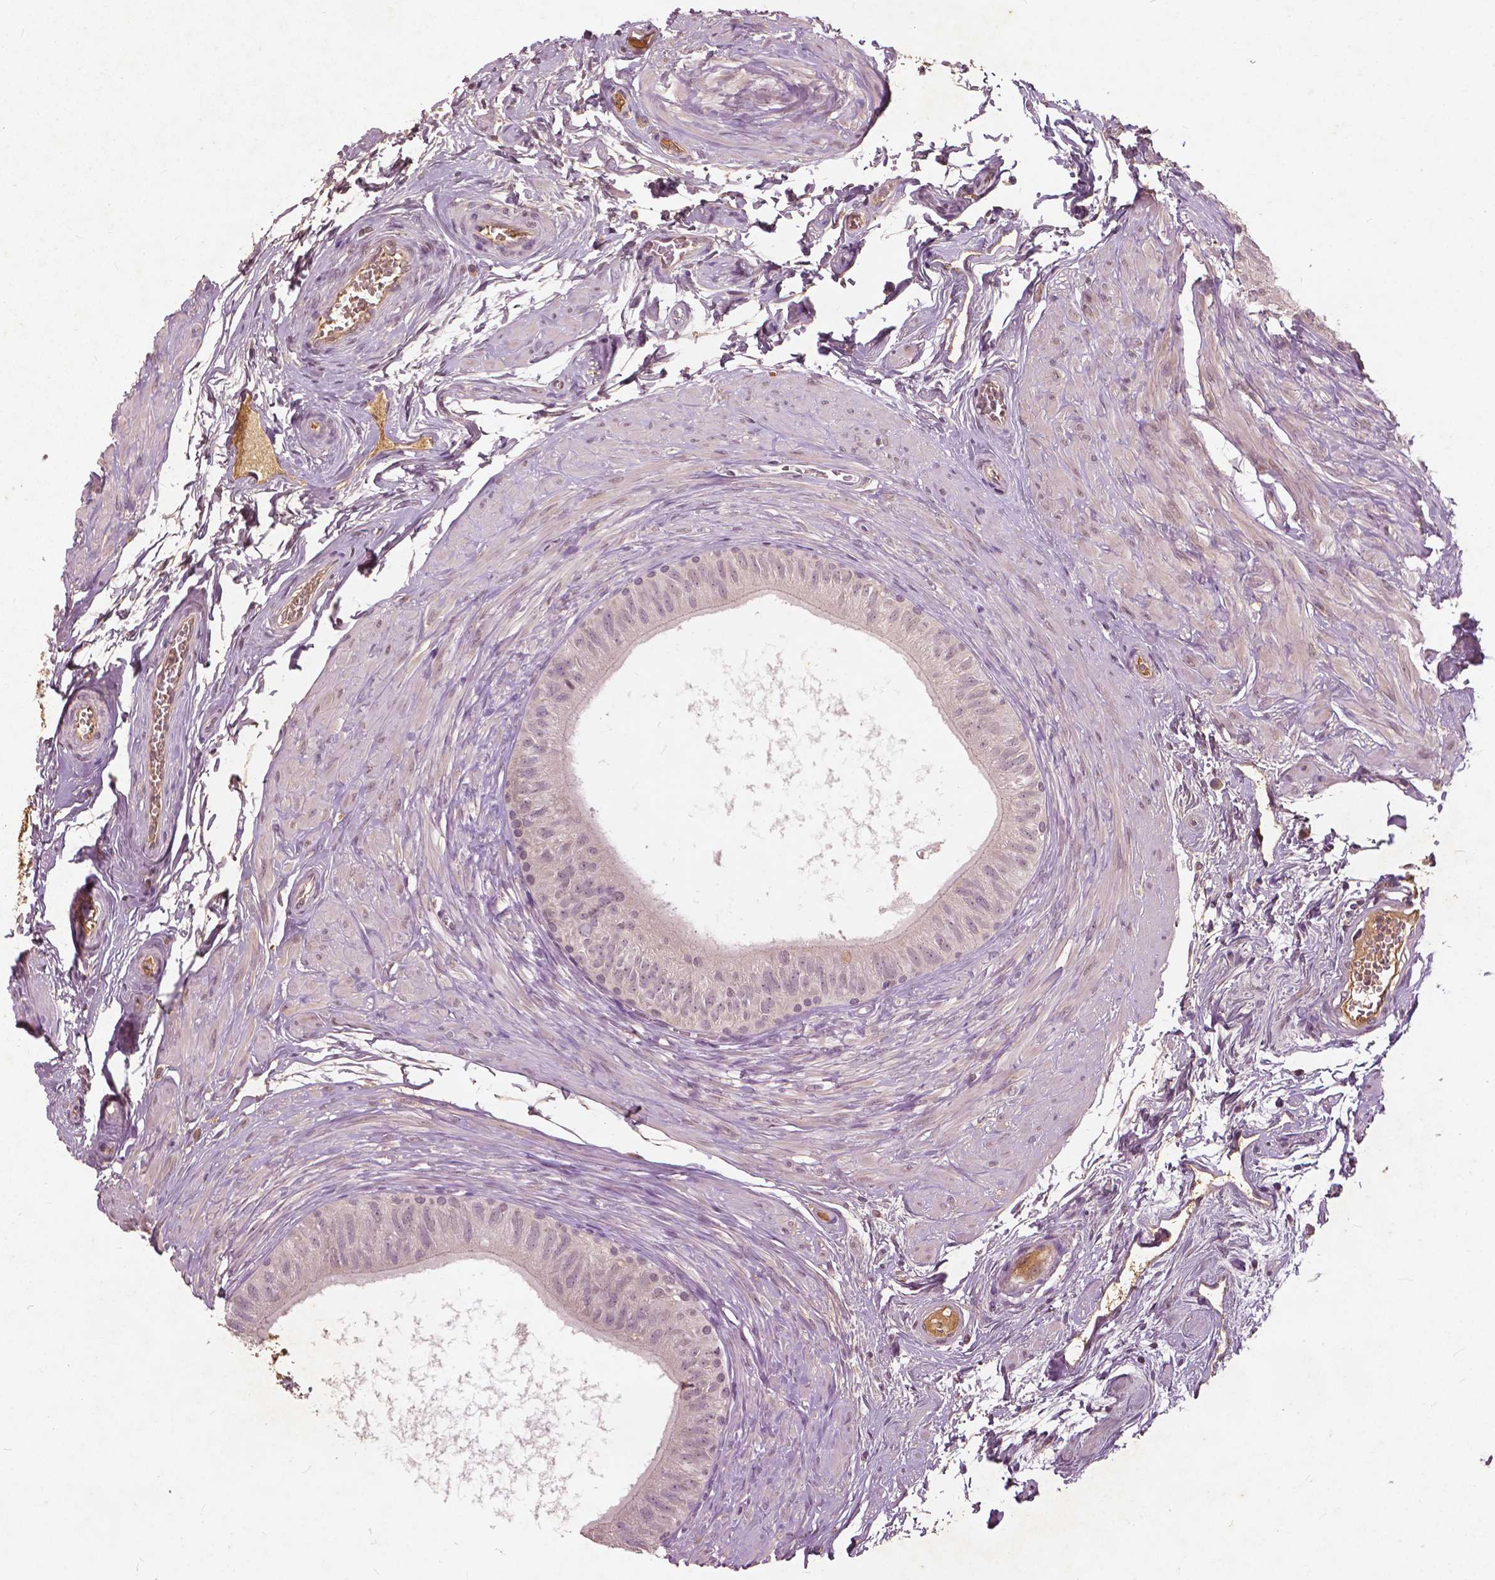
{"staining": {"intensity": "weak", "quantity": "<25%", "location": "nuclear"}, "tissue": "epididymis", "cell_type": "Glandular cells", "image_type": "normal", "snomed": [{"axis": "morphology", "description": "Normal tissue, NOS"}, {"axis": "topography", "description": "Epididymis"}], "caption": "Immunohistochemical staining of benign epididymis shows no significant expression in glandular cells. (Brightfield microscopy of DAB immunohistochemistry at high magnification).", "gene": "ANGPTL4", "patient": {"sex": "male", "age": 36}}